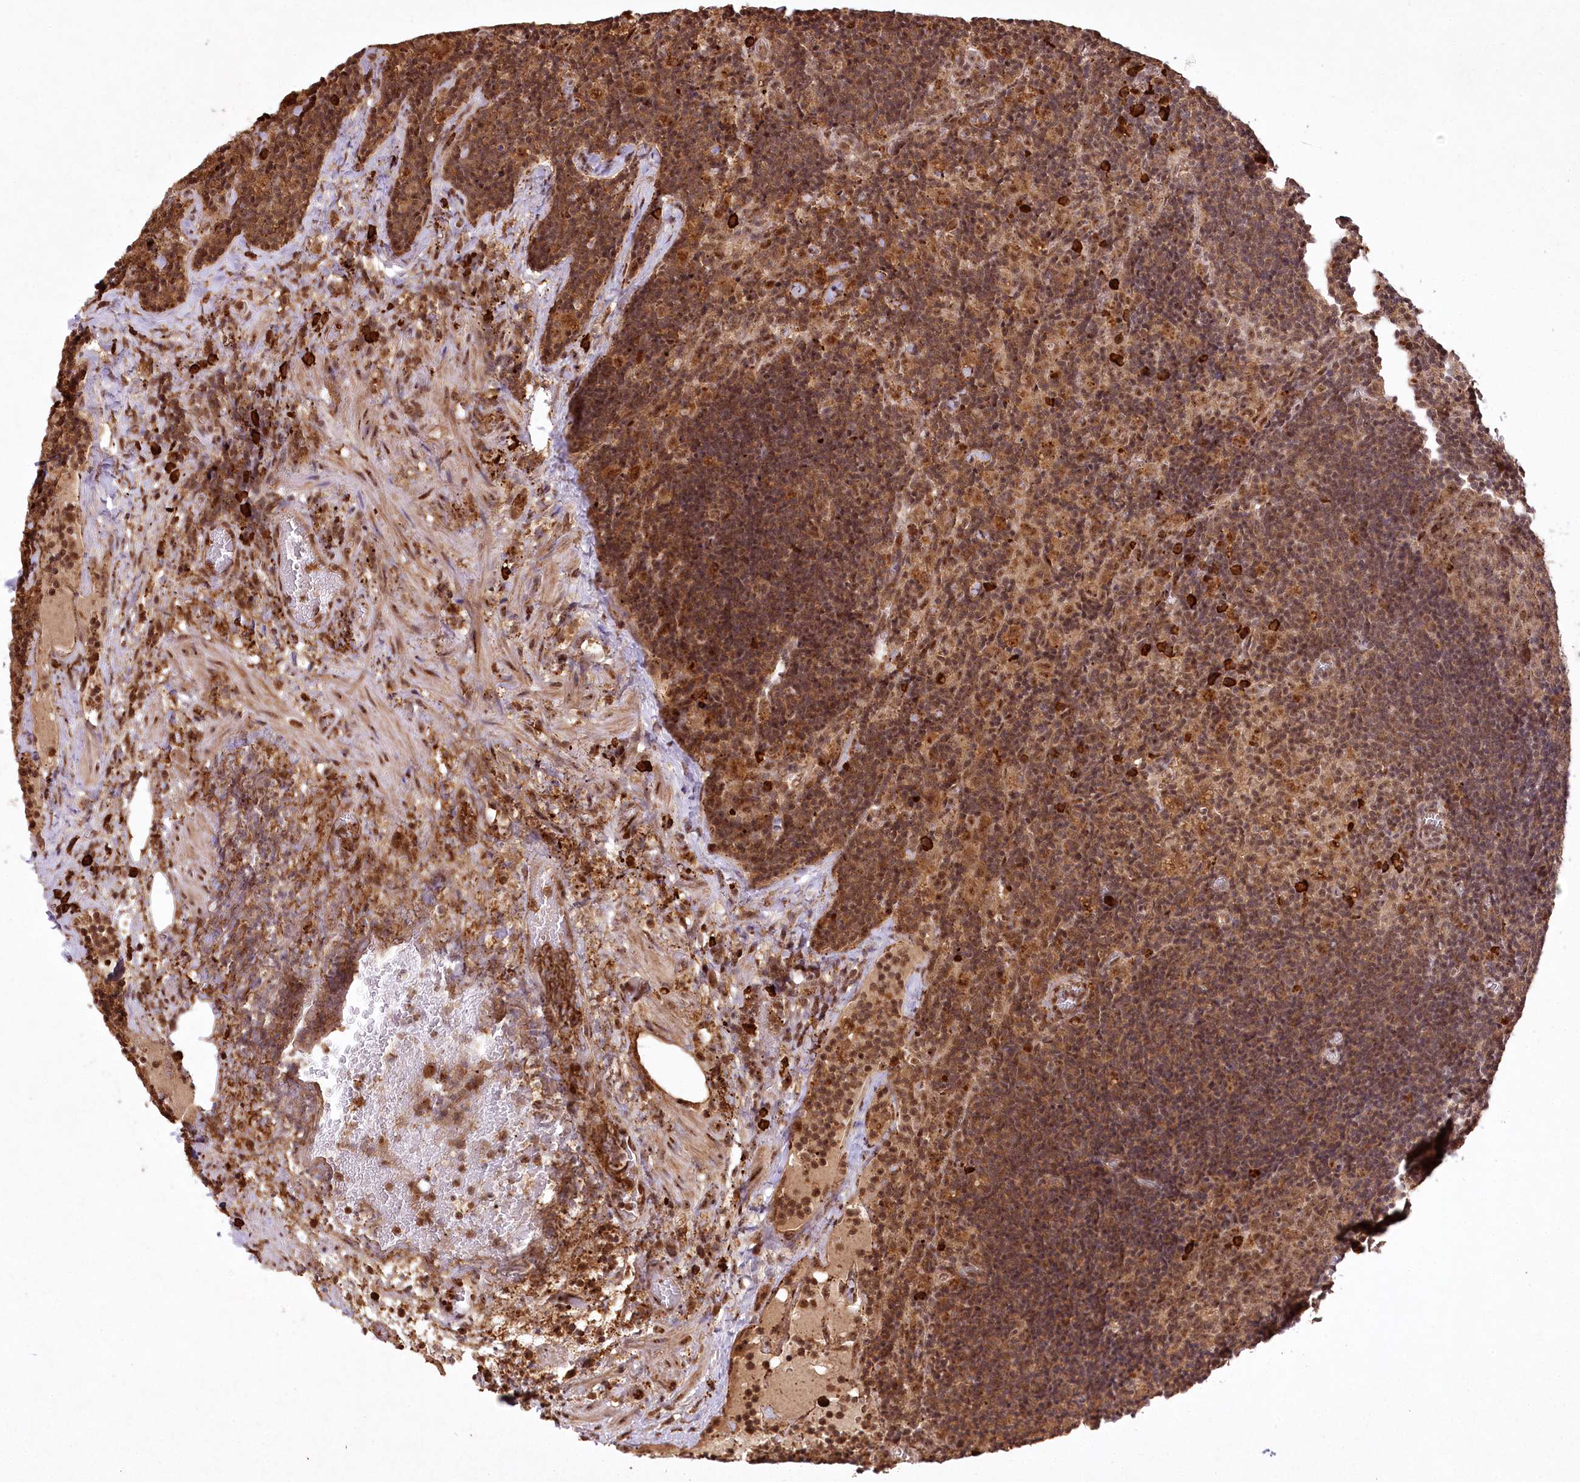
{"staining": {"intensity": "moderate", "quantity": ">75%", "location": "nuclear"}, "tissue": "lymph node", "cell_type": "Germinal center cells", "image_type": "normal", "snomed": [{"axis": "morphology", "description": "Normal tissue, NOS"}, {"axis": "topography", "description": "Lymph node"}], "caption": "A high-resolution histopathology image shows immunohistochemistry staining of unremarkable lymph node, which demonstrates moderate nuclear positivity in about >75% of germinal center cells.", "gene": "PYROXD1", "patient": {"sex": "male", "age": 69}}